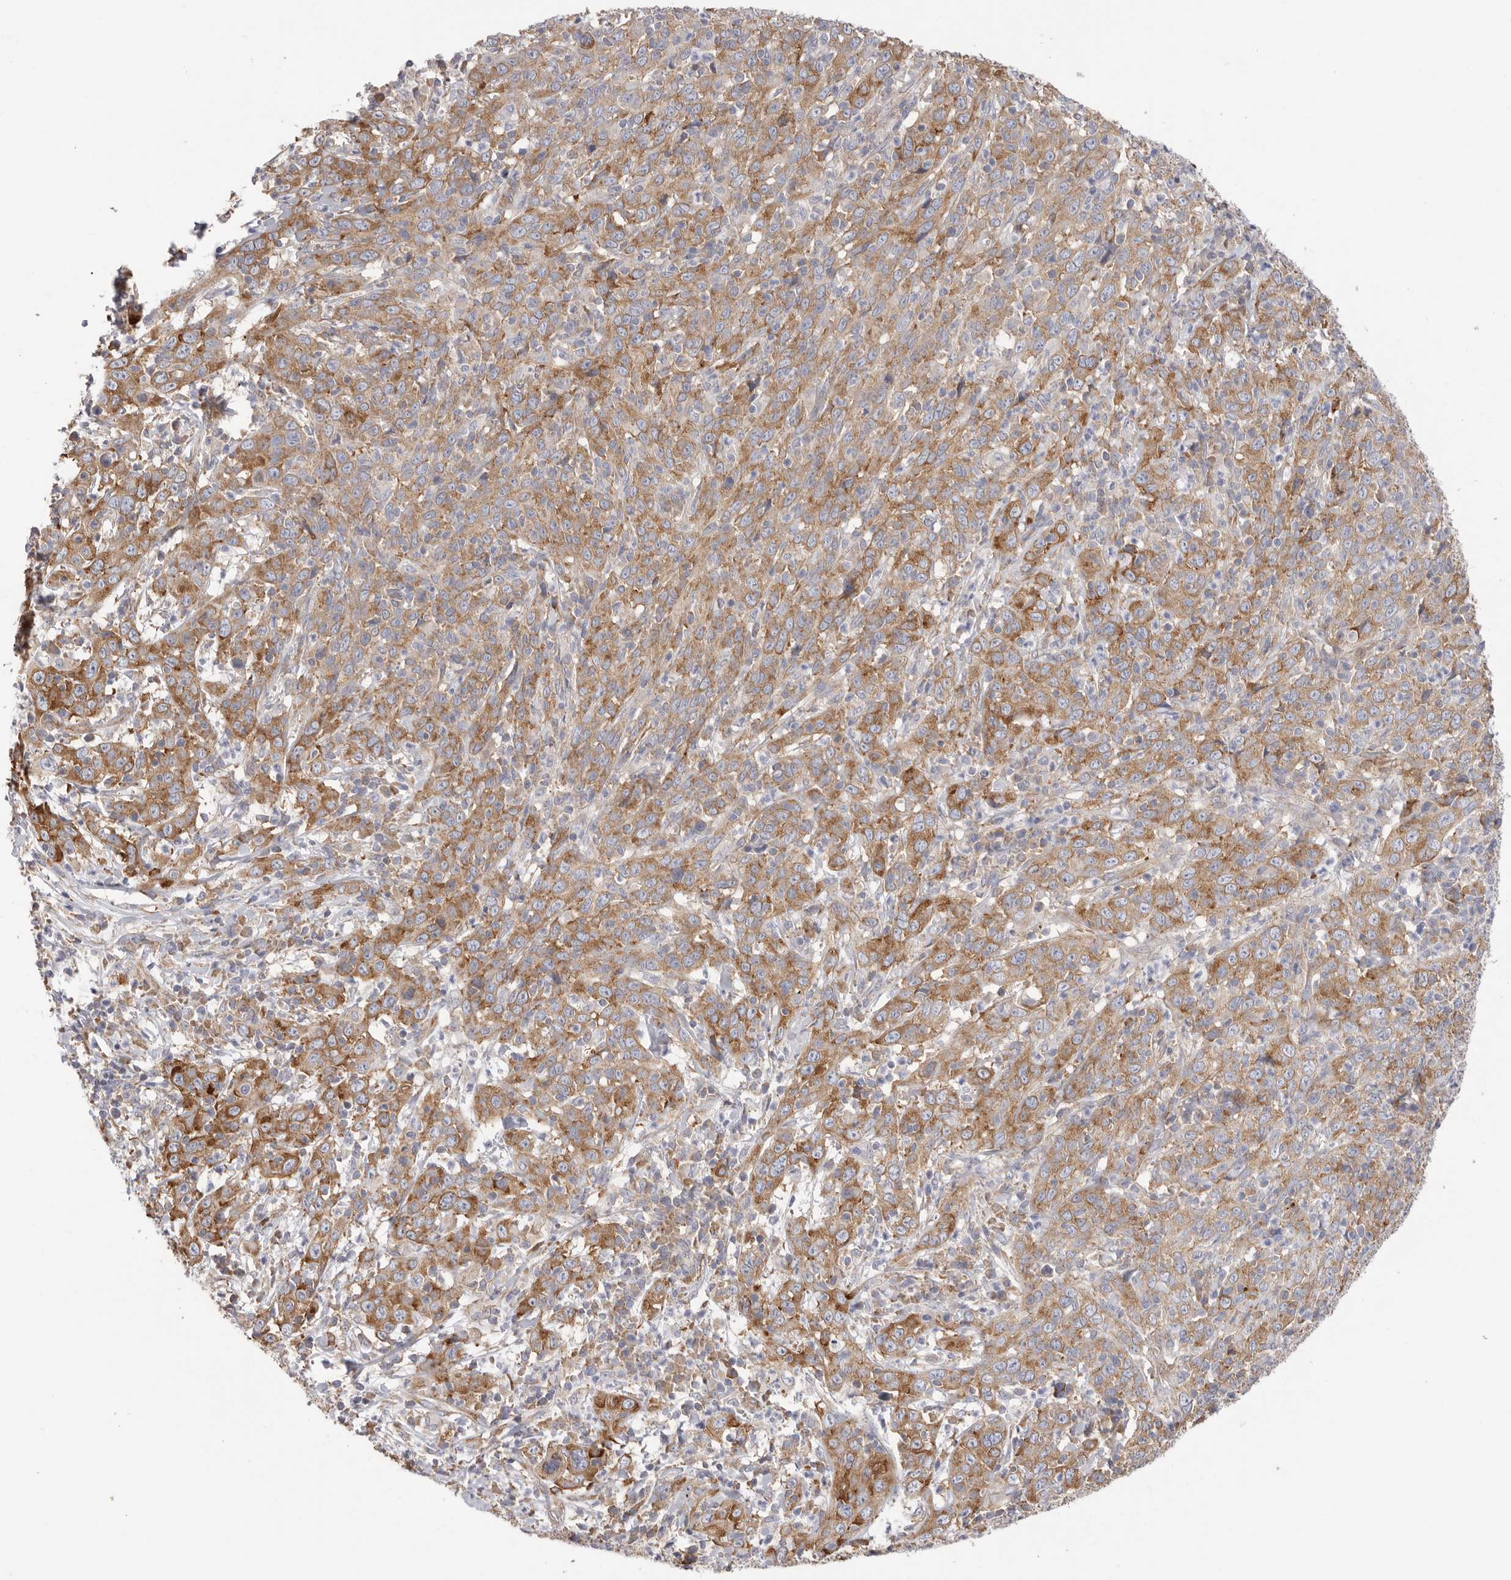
{"staining": {"intensity": "moderate", "quantity": ">75%", "location": "cytoplasmic/membranous"}, "tissue": "cervical cancer", "cell_type": "Tumor cells", "image_type": "cancer", "snomed": [{"axis": "morphology", "description": "Squamous cell carcinoma, NOS"}, {"axis": "topography", "description": "Cervix"}], "caption": "Immunohistochemistry micrograph of human cervical cancer (squamous cell carcinoma) stained for a protein (brown), which exhibits medium levels of moderate cytoplasmic/membranous expression in approximately >75% of tumor cells.", "gene": "SERBP1", "patient": {"sex": "female", "age": 46}}